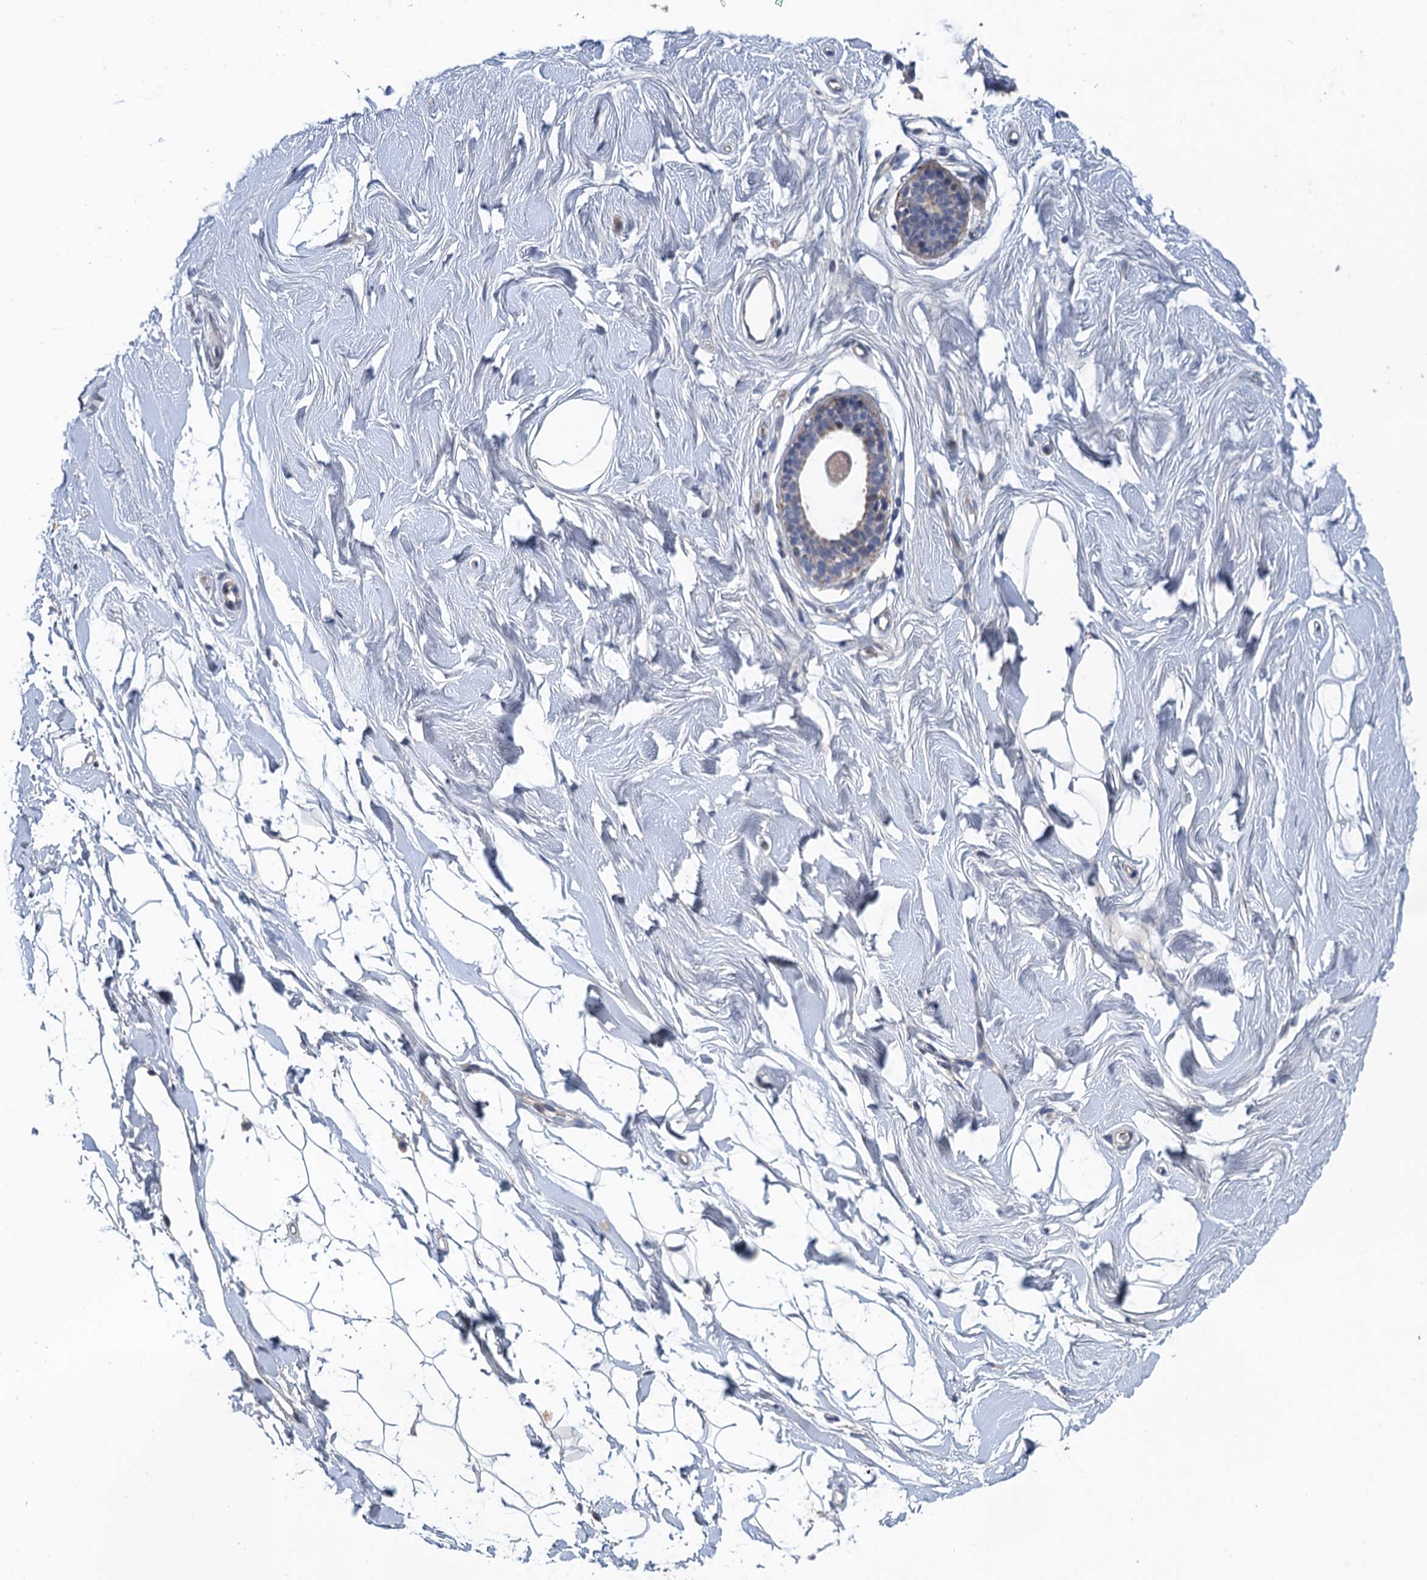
{"staining": {"intensity": "negative", "quantity": "none", "location": "none"}, "tissue": "breast", "cell_type": "Adipocytes", "image_type": "normal", "snomed": [{"axis": "morphology", "description": "Normal tissue, NOS"}, {"axis": "topography", "description": "Breast"}], "caption": "Immunohistochemistry (IHC) image of normal breast: human breast stained with DAB shows no significant protein expression in adipocytes. The staining is performed using DAB brown chromogen with nuclei counter-stained in using hematoxylin.", "gene": "MDM1", "patient": {"sex": "female", "age": 26}}